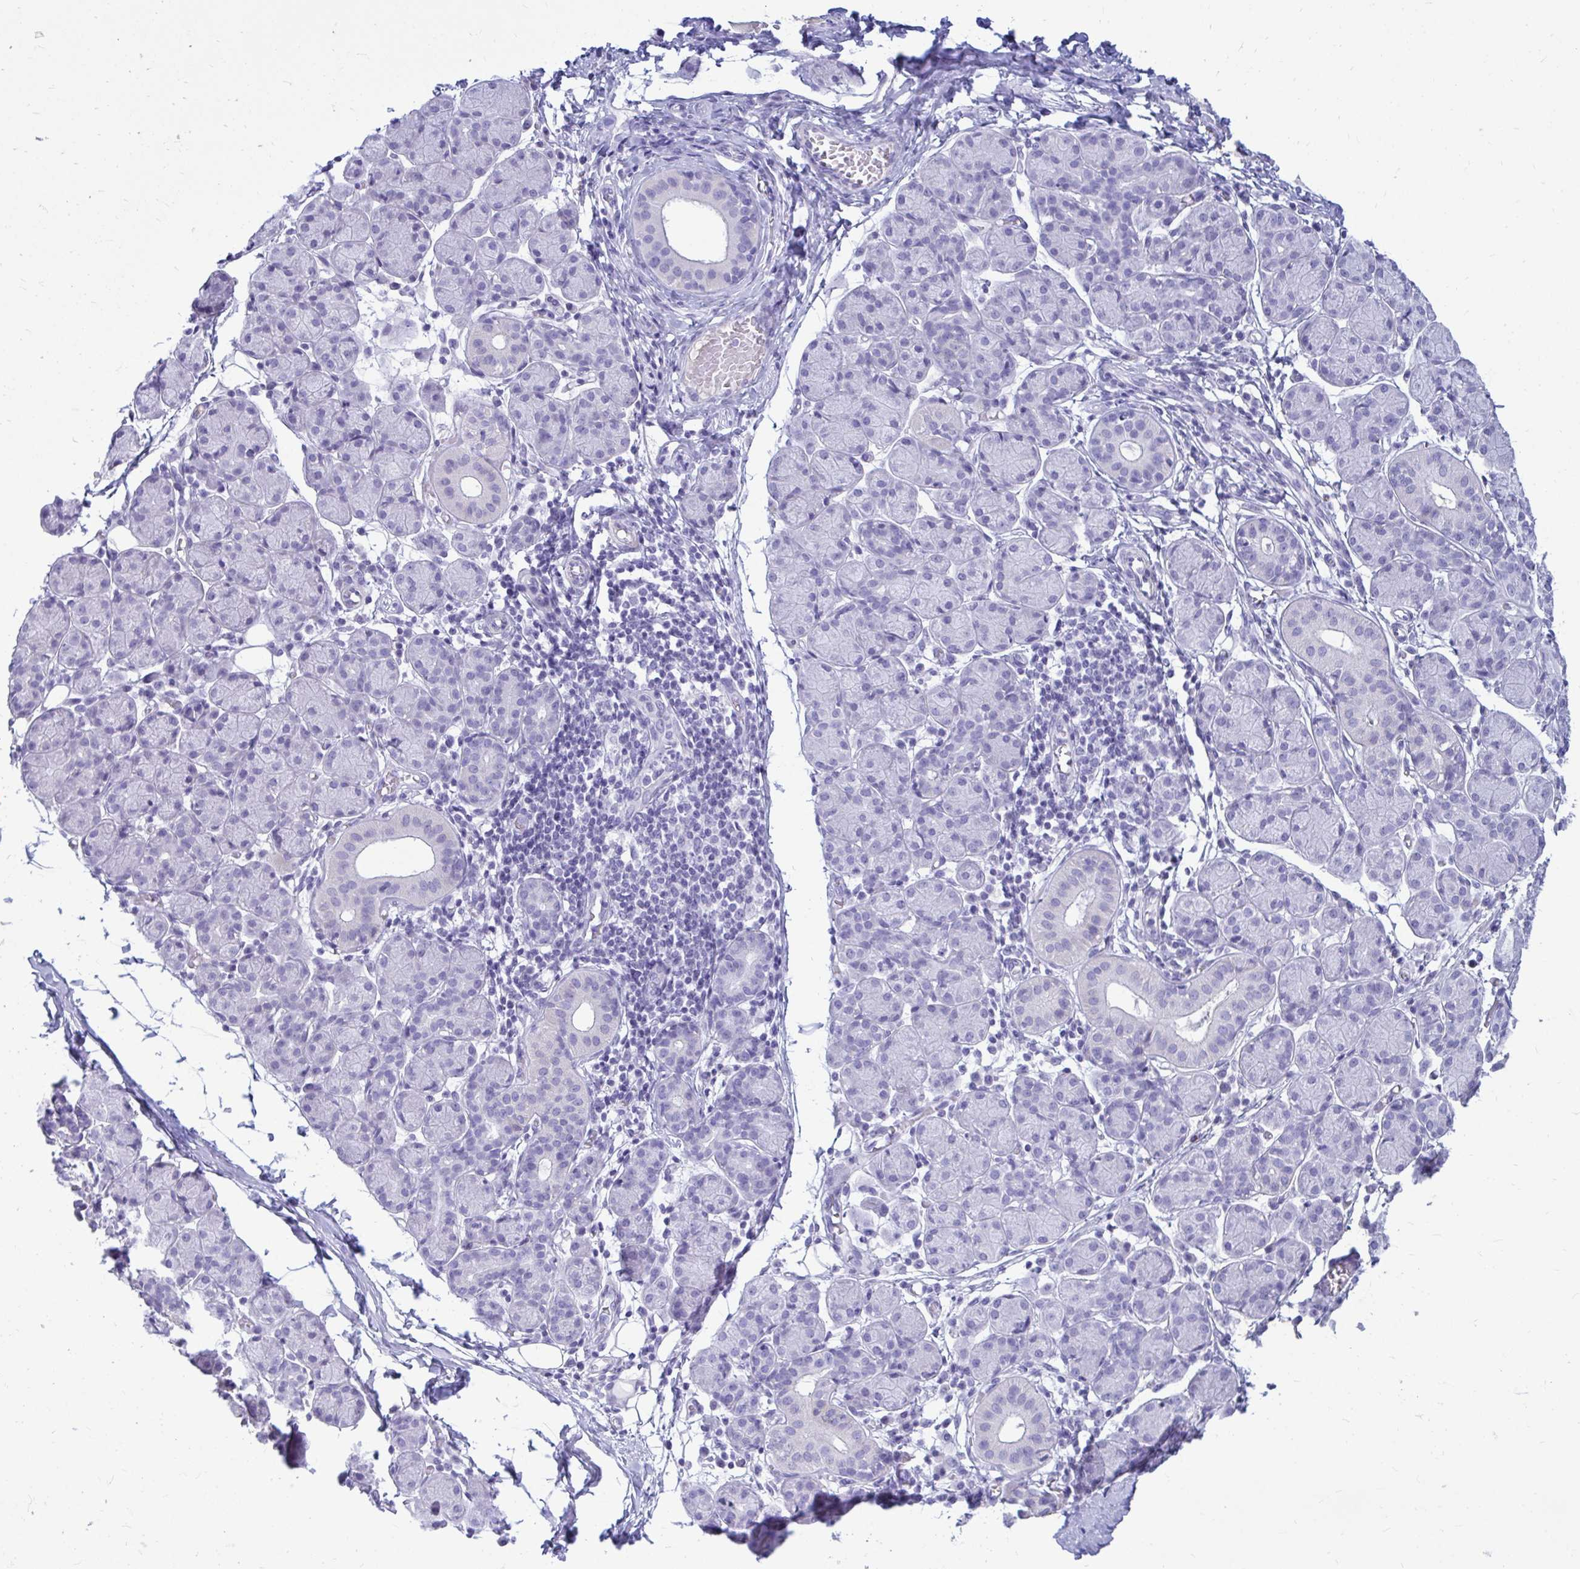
{"staining": {"intensity": "negative", "quantity": "none", "location": "none"}, "tissue": "salivary gland", "cell_type": "Glandular cells", "image_type": "normal", "snomed": [{"axis": "morphology", "description": "Normal tissue, NOS"}, {"axis": "morphology", "description": "Inflammation, NOS"}, {"axis": "topography", "description": "Lymph node"}, {"axis": "topography", "description": "Salivary gland"}], "caption": "High power microscopy image of an immunohistochemistry (IHC) histopathology image of normal salivary gland, revealing no significant positivity in glandular cells.", "gene": "NANOGNB", "patient": {"sex": "male", "age": 3}}